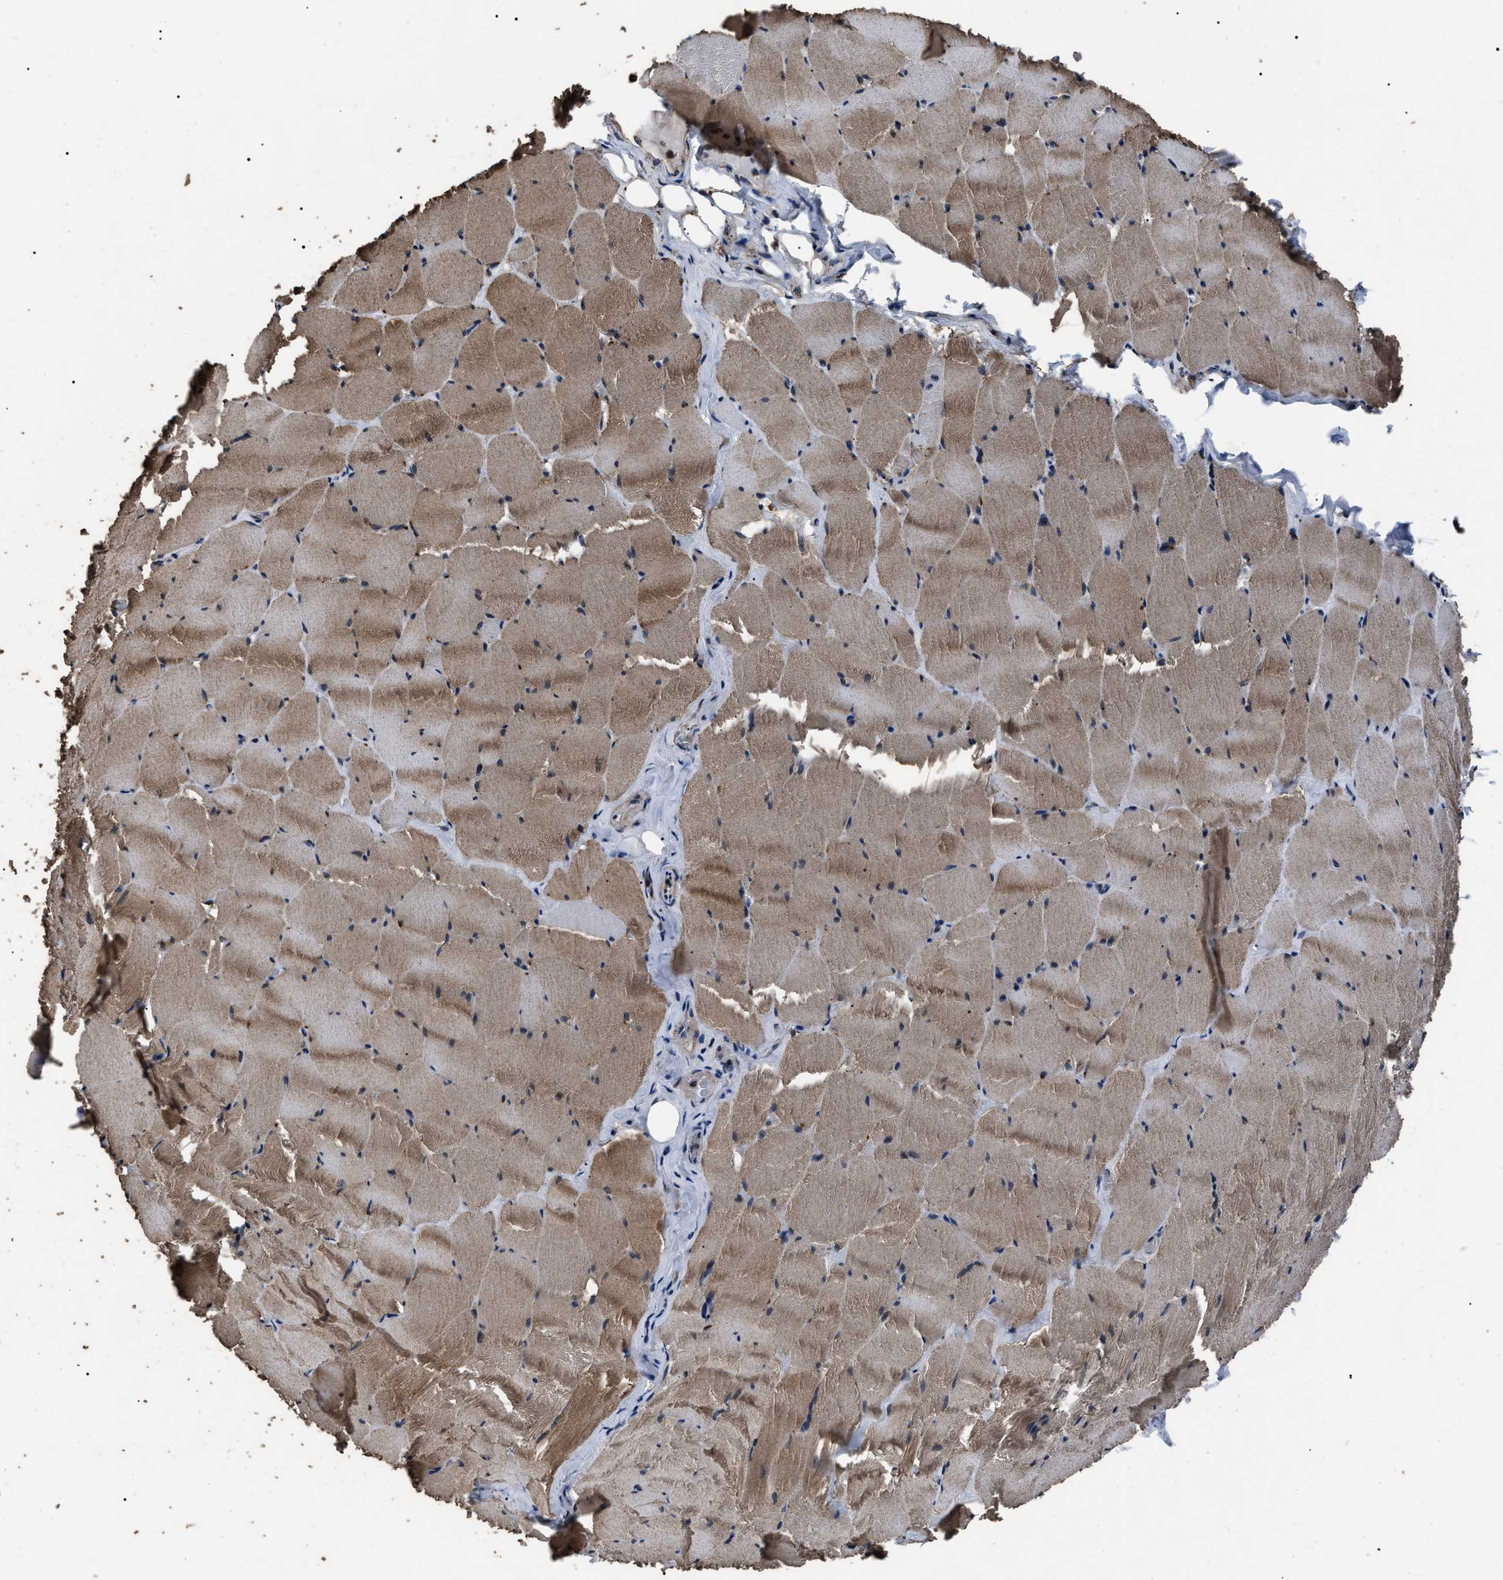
{"staining": {"intensity": "moderate", "quantity": ">75%", "location": "cytoplasmic/membranous"}, "tissue": "skeletal muscle", "cell_type": "Myocytes", "image_type": "normal", "snomed": [{"axis": "morphology", "description": "Normal tissue, NOS"}, {"axis": "topography", "description": "Skeletal muscle"}], "caption": "Myocytes demonstrate medium levels of moderate cytoplasmic/membranous staining in approximately >75% of cells in unremarkable human skeletal muscle. (Brightfield microscopy of DAB IHC at high magnification).", "gene": "RNF216", "patient": {"sex": "male", "age": 62}}